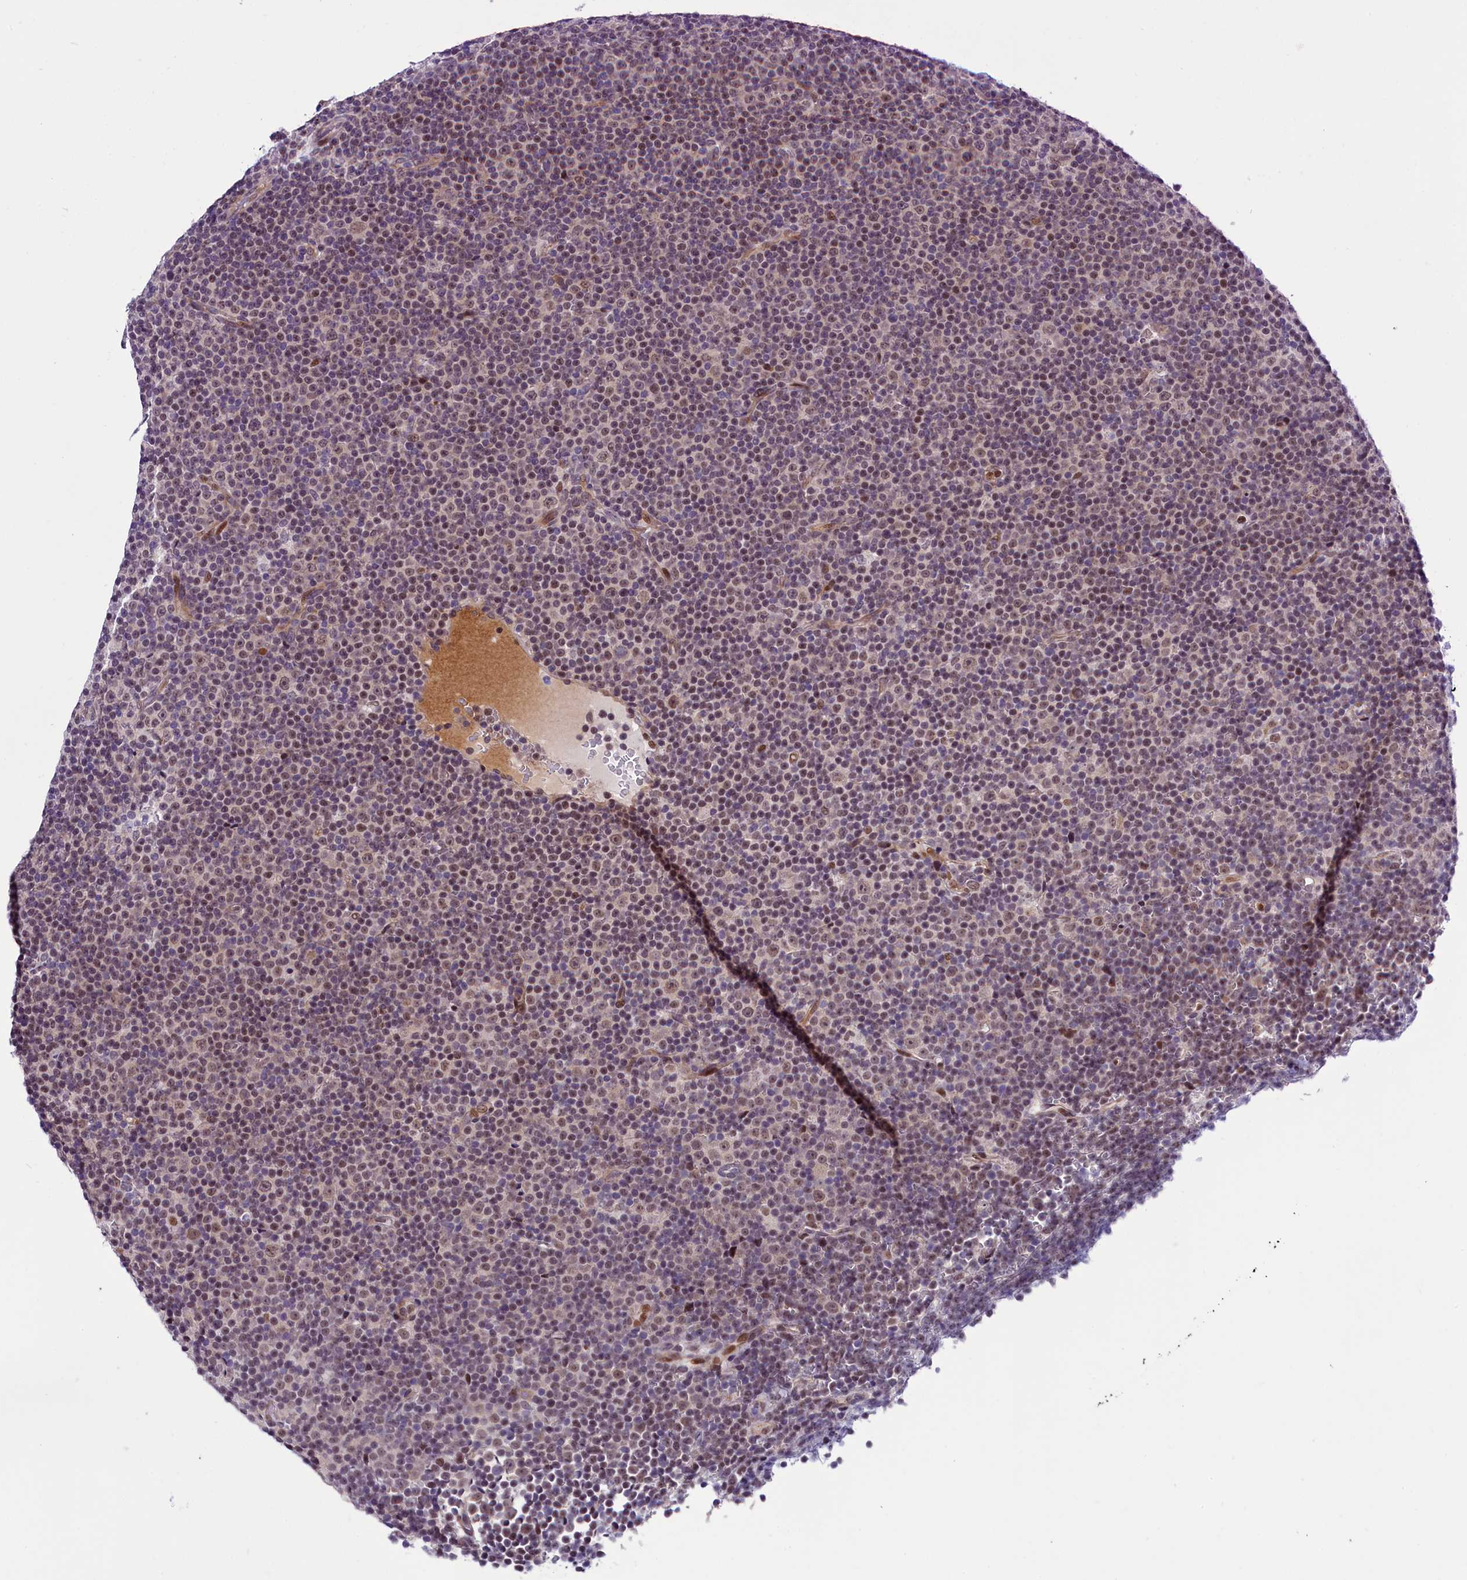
{"staining": {"intensity": "weak", "quantity": "<25%", "location": "nuclear"}, "tissue": "lymphoma", "cell_type": "Tumor cells", "image_type": "cancer", "snomed": [{"axis": "morphology", "description": "Malignant lymphoma, non-Hodgkin's type, Low grade"}, {"axis": "topography", "description": "Lymph node"}], "caption": "This is an immunohistochemistry histopathology image of human lymphoma. There is no staining in tumor cells.", "gene": "CCDC106", "patient": {"sex": "female", "age": 67}}